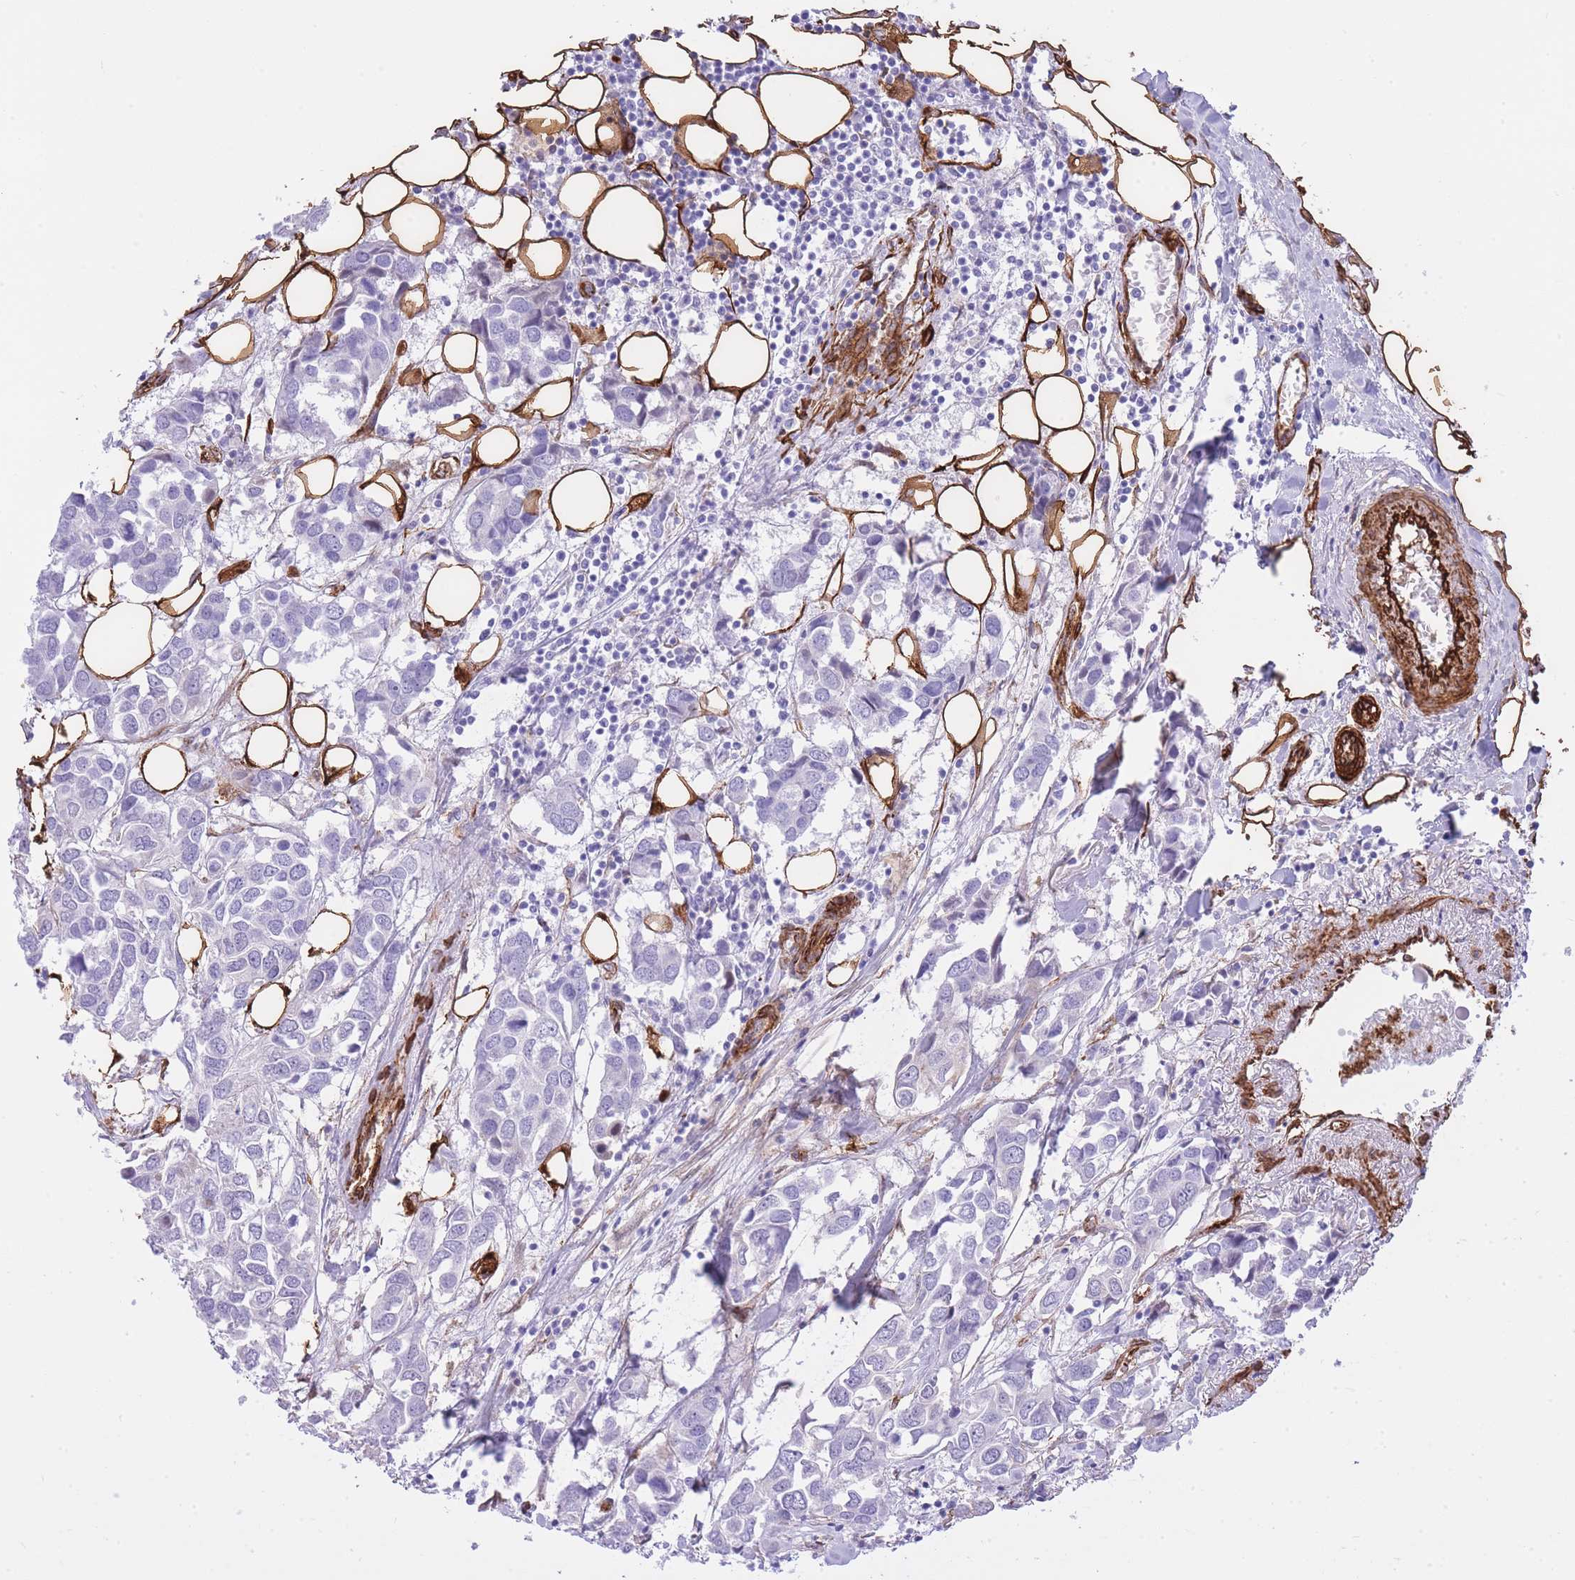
{"staining": {"intensity": "negative", "quantity": "none", "location": "none"}, "tissue": "breast cancer", "cell_type": "Tumor cells", "image_type": "cancer", "snomed": [{"axis": "morphology", "description": "Duct carcinoma"}, {"axis": "topography", "description": "Breast"}], "caption": "Image shows no significant protein staining in tumor cells of breast cancer.", "gene": "CAVIN1", "patient": {"sex": "female", "age": 83}}